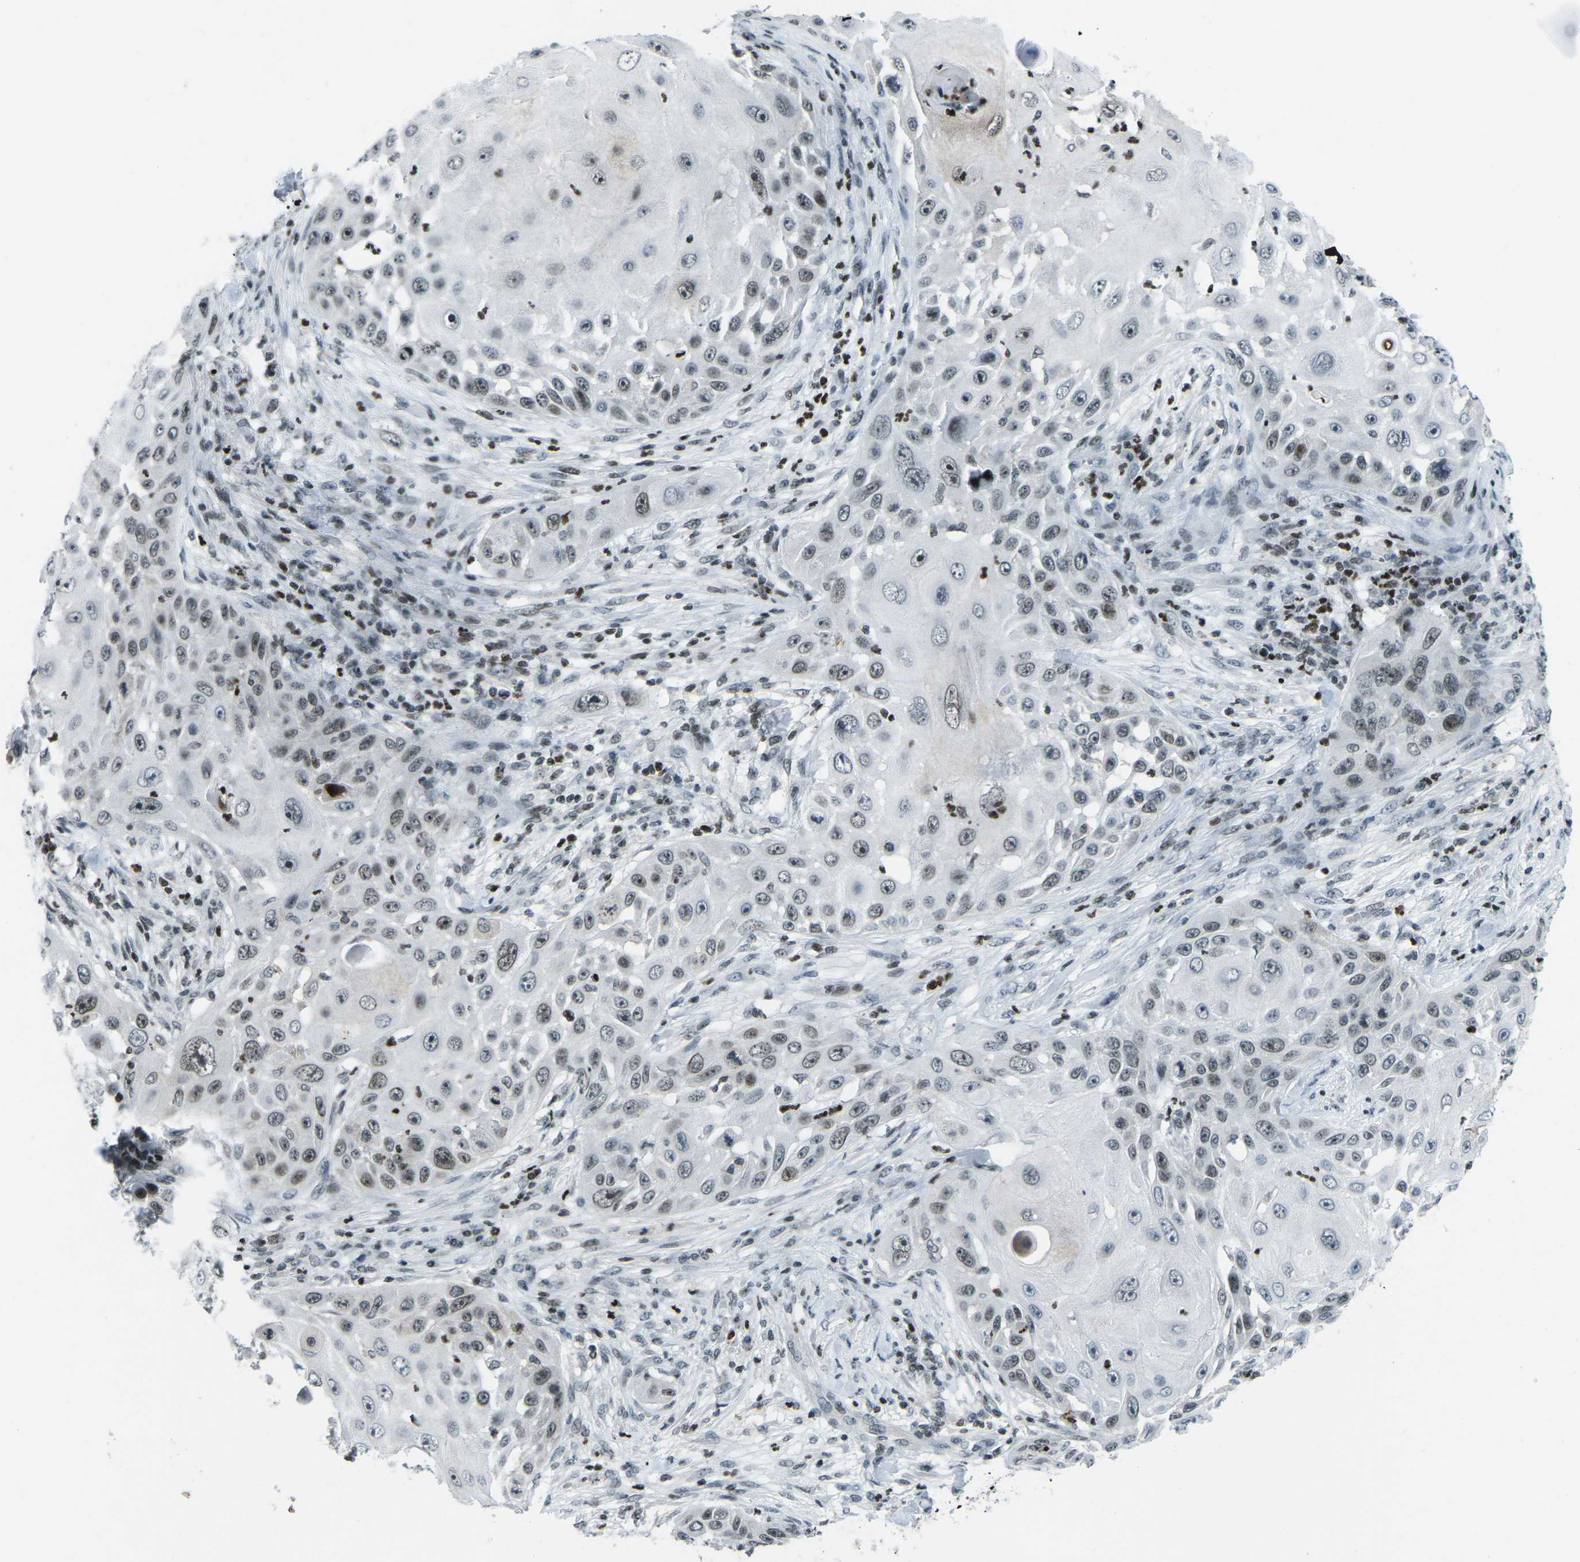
{"staining": {"intensity": "weak", "quantity": "25%-75%", "location": "nuclear"}, "tissue": "skin cancer", "cell_type": "Tumor cells", "image_type": "cancer", "snomed": [{"axis": "morphology", "description": "Squamous cell carcinoma, NOS"}, {"axis": "topography", "description": "Skin"}], "caption": "Immunohistochemistry (IHC) (DAB (3,3'-diaminobenzidine)) staining of human skin cancer exhibits weak nuclear protein positivity in about 25%-75% of tumor cells. The protein is stained brown, and the nuclei are stained in blue (DAB IHC with brightfield microscopy, high magnification).", "gene": "EME1", "patient": {"sex": "female", "age": 44}}